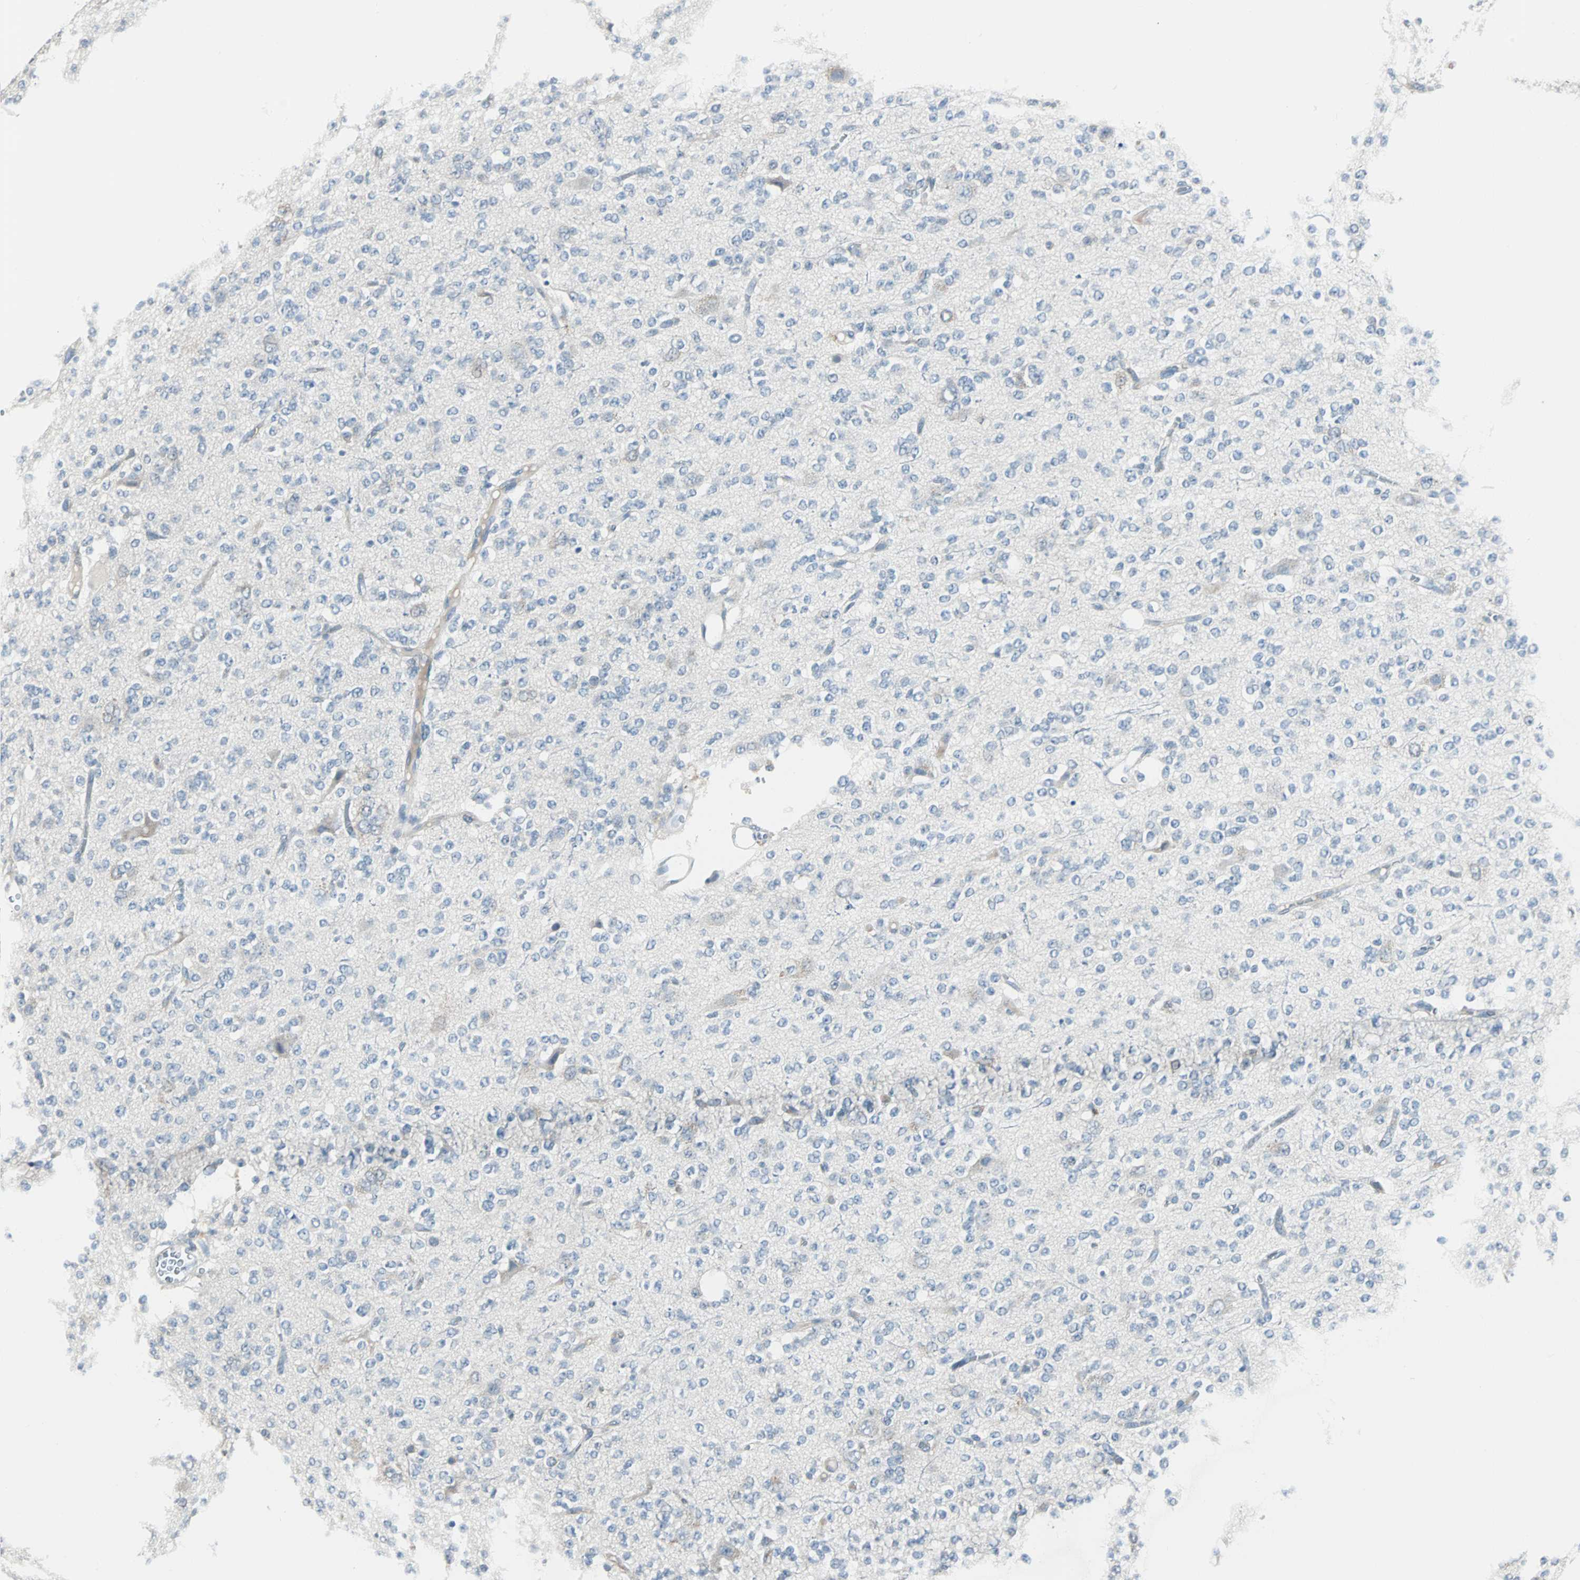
{"staining": {"intensity": "negative", "quantity": "none", "location": "none"}, "tissue": "glioma", "cell_type": "Tumor cells", "image_type": "cancer", "snomed": [{"axis": "morphology", "description": "Glioma, malignant, Low grade"}, {"axis": "topography", "description": "Brain"}], "caption": "High power microscopy micrograph of an immunohistochemistry (IHC) micrograph of malignant low-grade glioma, revealing no significant expression in tumor cells.", "gene": "SOX30", "patient": {"sex": "male", "age": 38}}